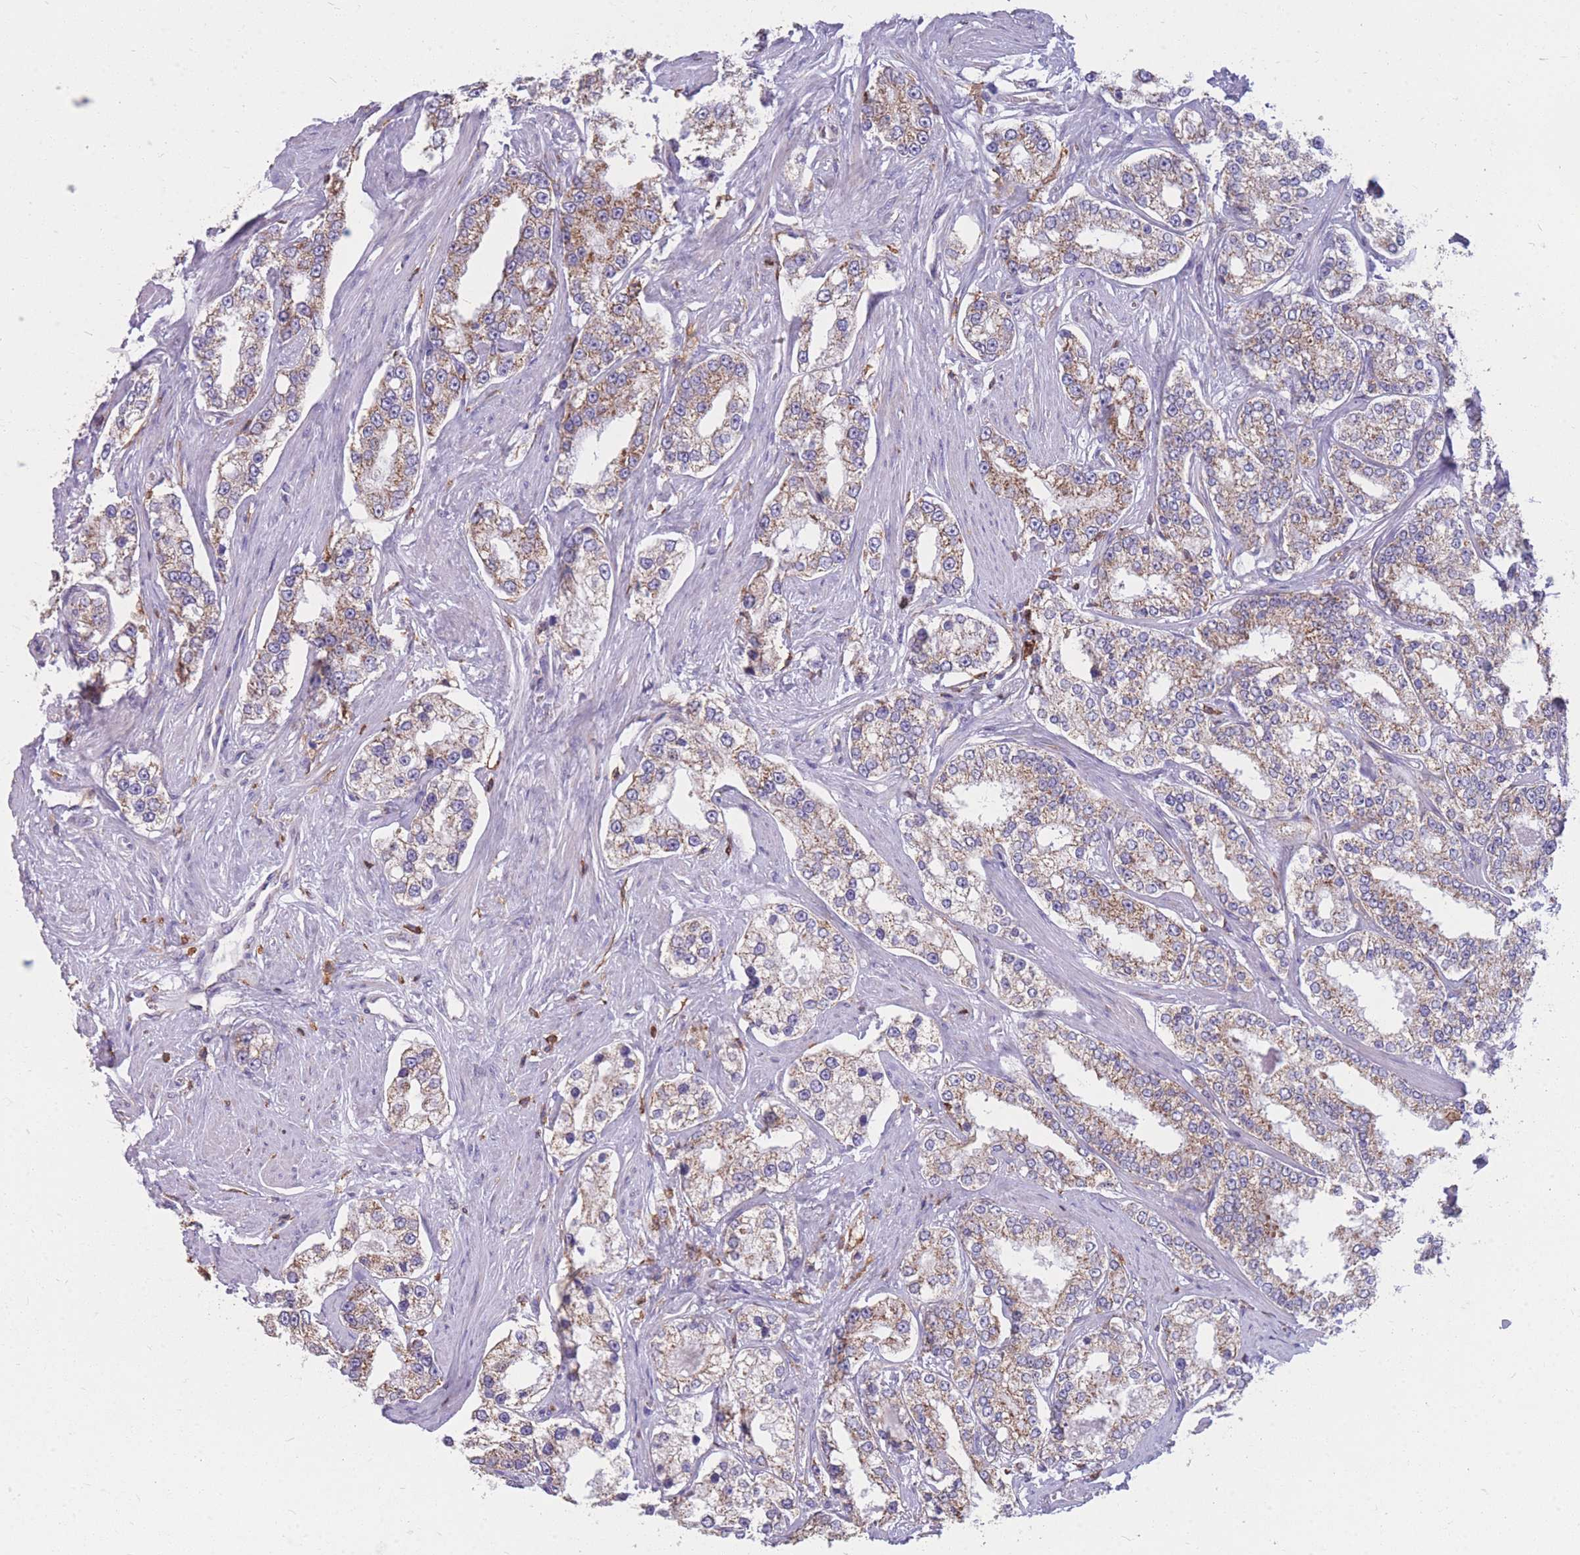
{"staining": {"intensity": "moderate", "quantity": "25%-75%", "location": "cytoplasmic/membranous"}, "tissue": "prostate cancer", "cell_type": "Tumor cells", "image_type": "cancer", "snomed": [{"axis": "morphology", "description": "Normal tissue, NOS"}, {"axis": "morphology", "description": "Adenocarcinoma, High grade"}, {"axis": "topography", "description": "Prostate"}], "caption": "Human prostate cancer stained with a protein marker displays moderate staining in tumor cells.", "gene": "MRPL54", "patient": {"sex": "male", "age": 83}}